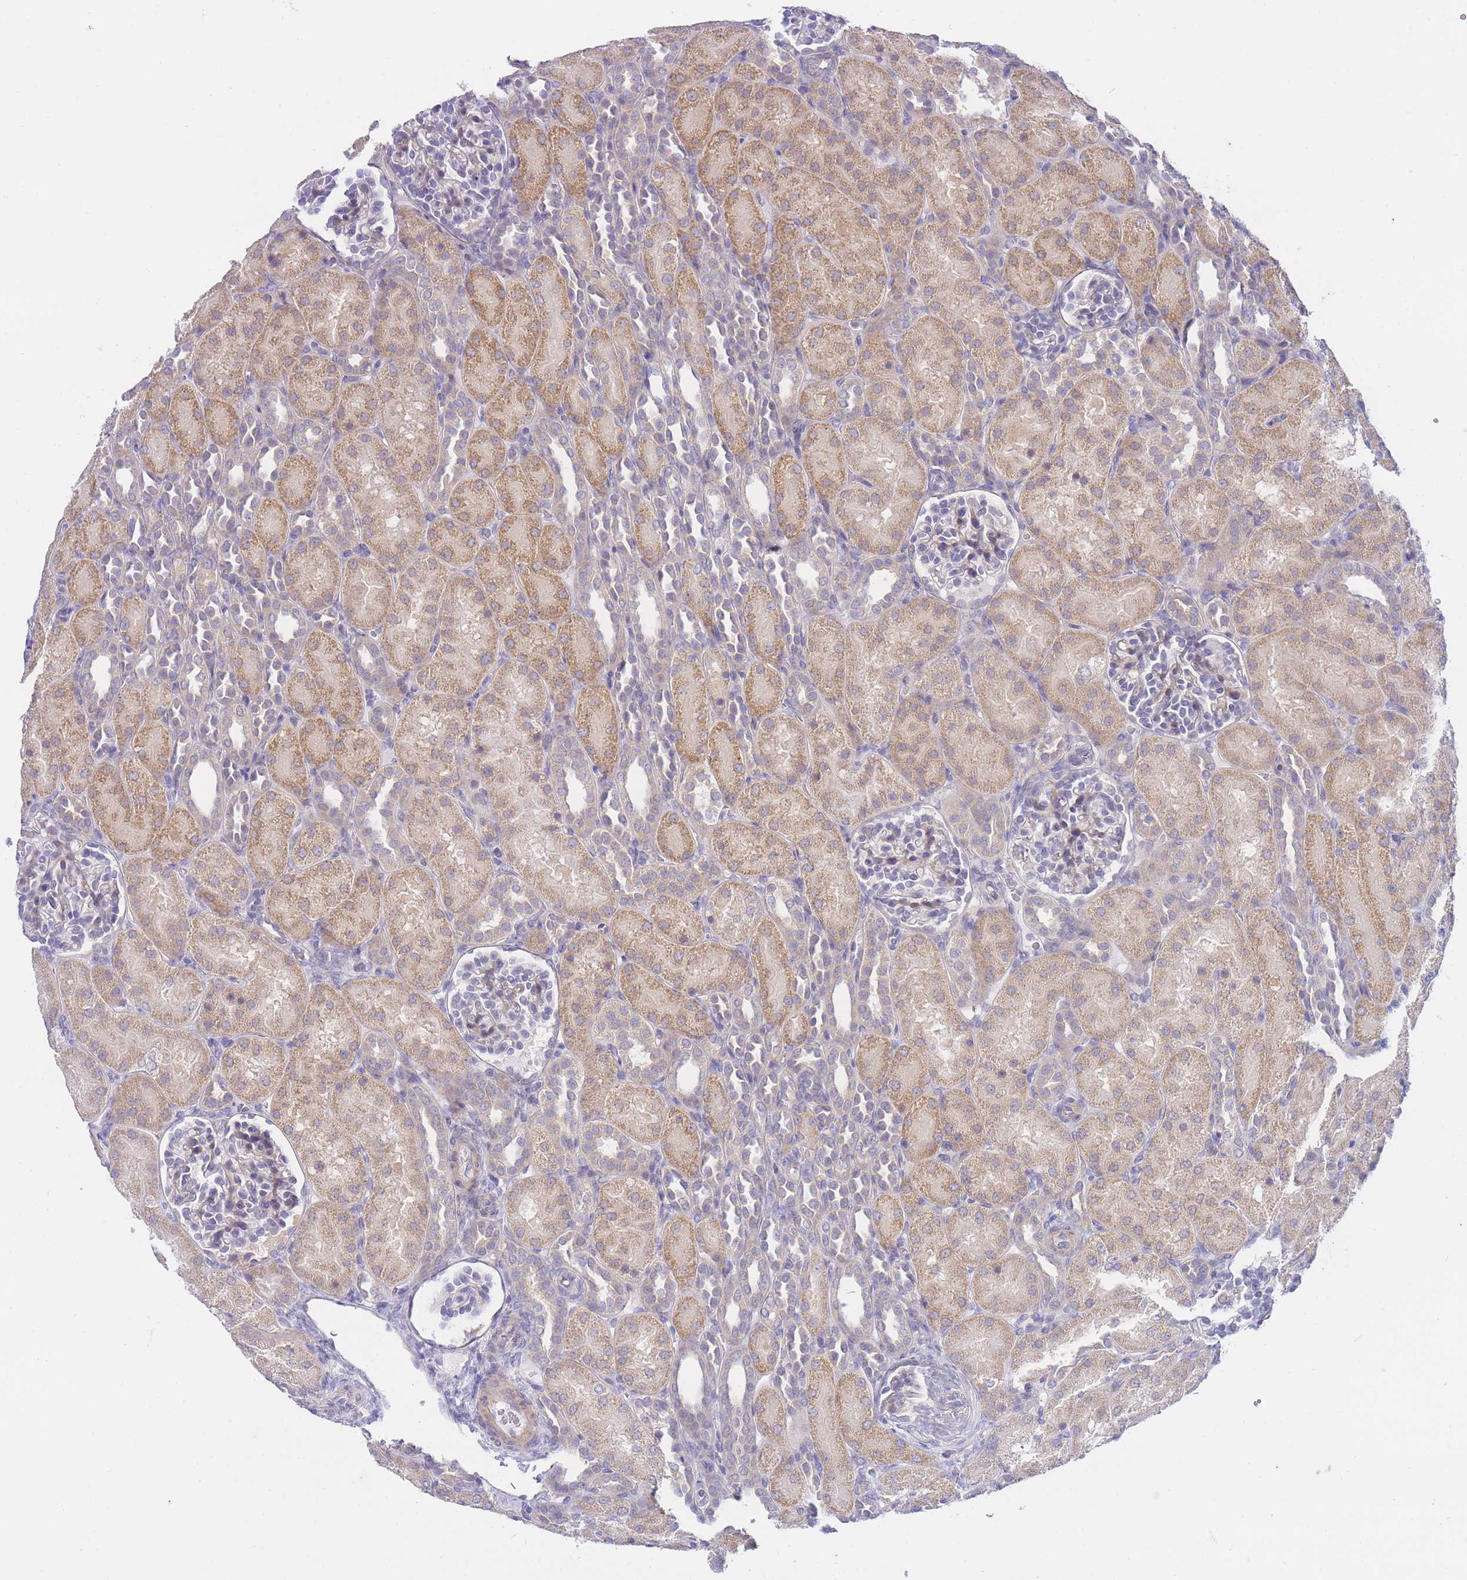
{"staining": {"intensity": "weak", "quantity": "<25%", "location": "cytoplasmic/membranous"}, "tissue": "kidney", "cell_type": "Cells in glomeruli", "image_type": "normal", "snomed": [{"axis": "morphology", "description": "Normal tissue, NOS"}, {"axis": "topography", "description": "Kidney"}], "caption": "Immunohistochemistry (IHC) of unremarkable kidney exhibits no expression in cells in glomeruli. (Stains: DAB immunohistochemistry with hematoxylin counter stain, Microscopy: brightfield microscopy at high magnification).", "gene": "SUGT1", "patient": {"sex": "male", "age": 1}}